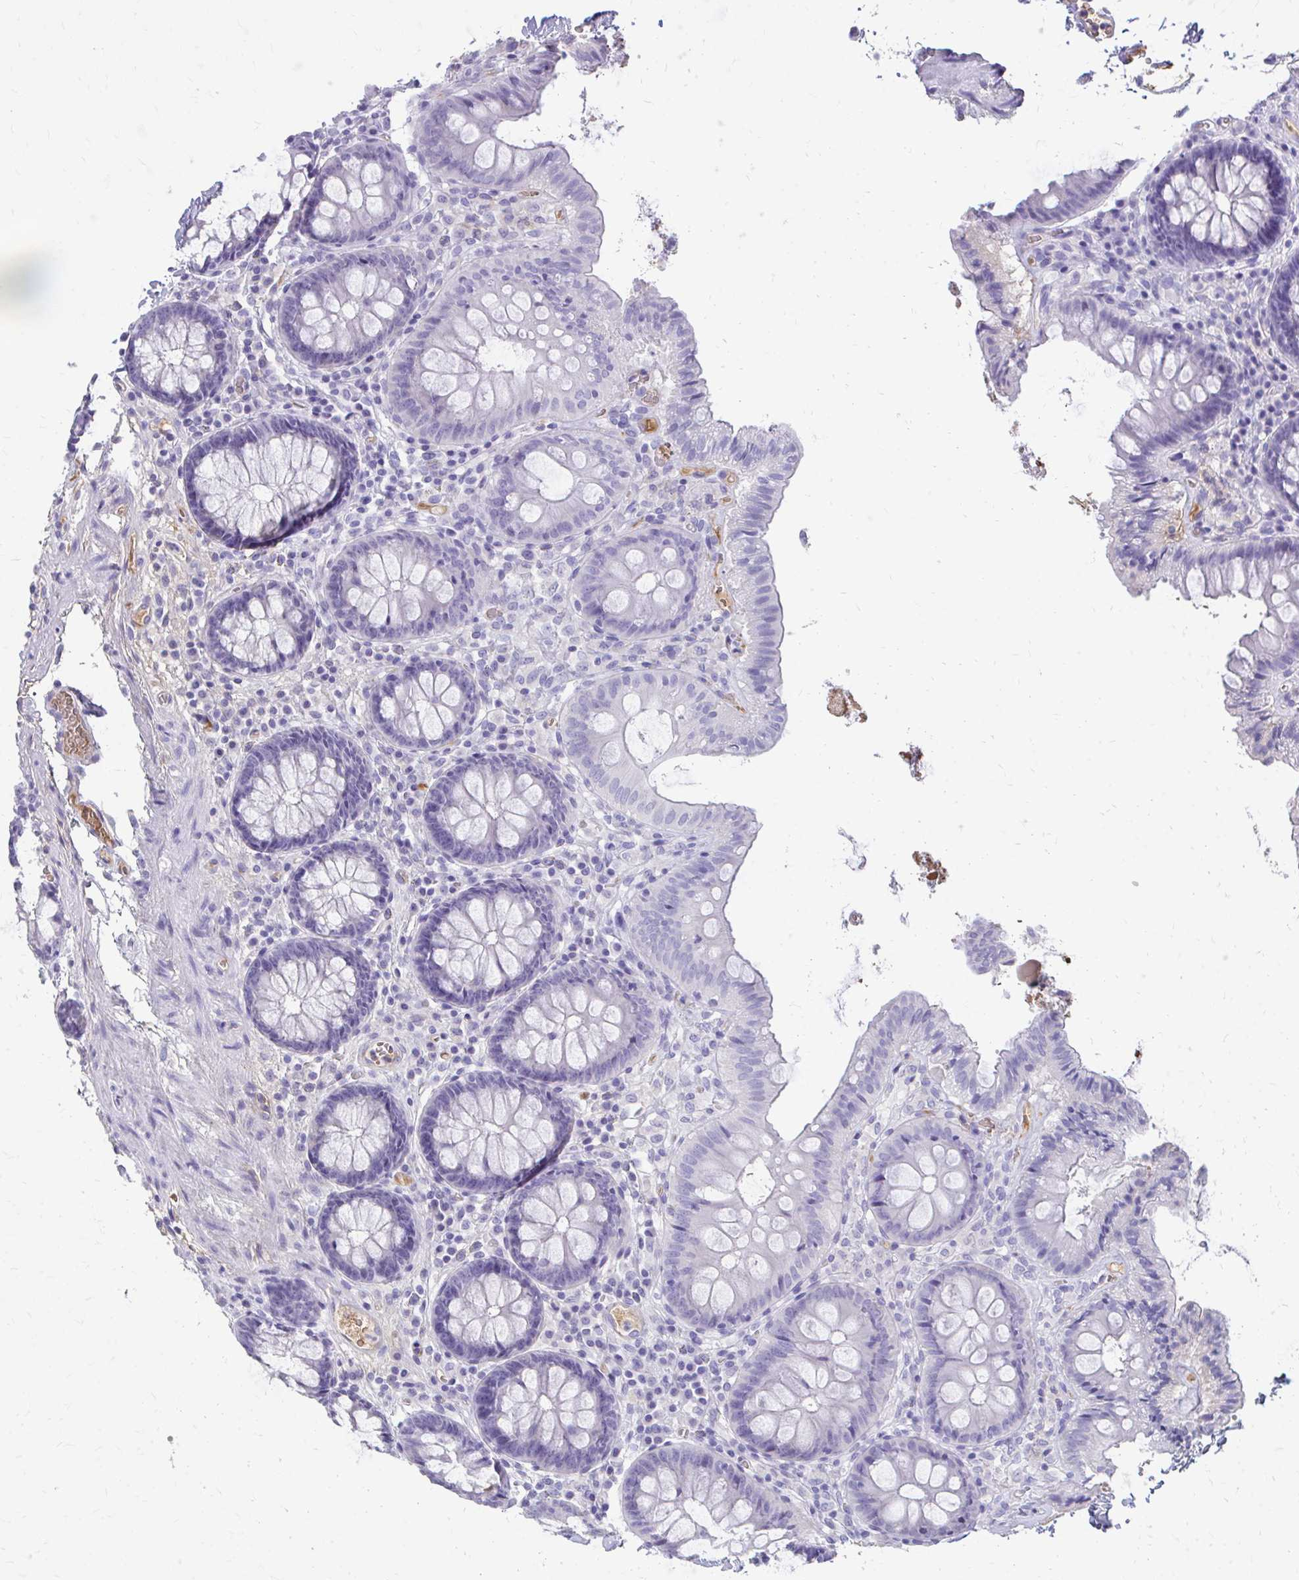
{"staining": {"intensity": "negative", "quantity": "none", "location": "none"}, "tissue": "colon", "cell_type": "Endothelial cells", "image_type": "normal", "snomed": [{"axis": "morphology", "description": "Normal tissue, NOS"}, {"axis": "topography", "description": "Colon"}, {"axis": "topography", "description": "Peripheral nerve tissue"}], "caption": "DAB immunohistochemical staining of benign human colon demonstrates no significant expression in endothelial cells.", "gene": "CFH", "patient": {"sex": "male", "age": 84}}